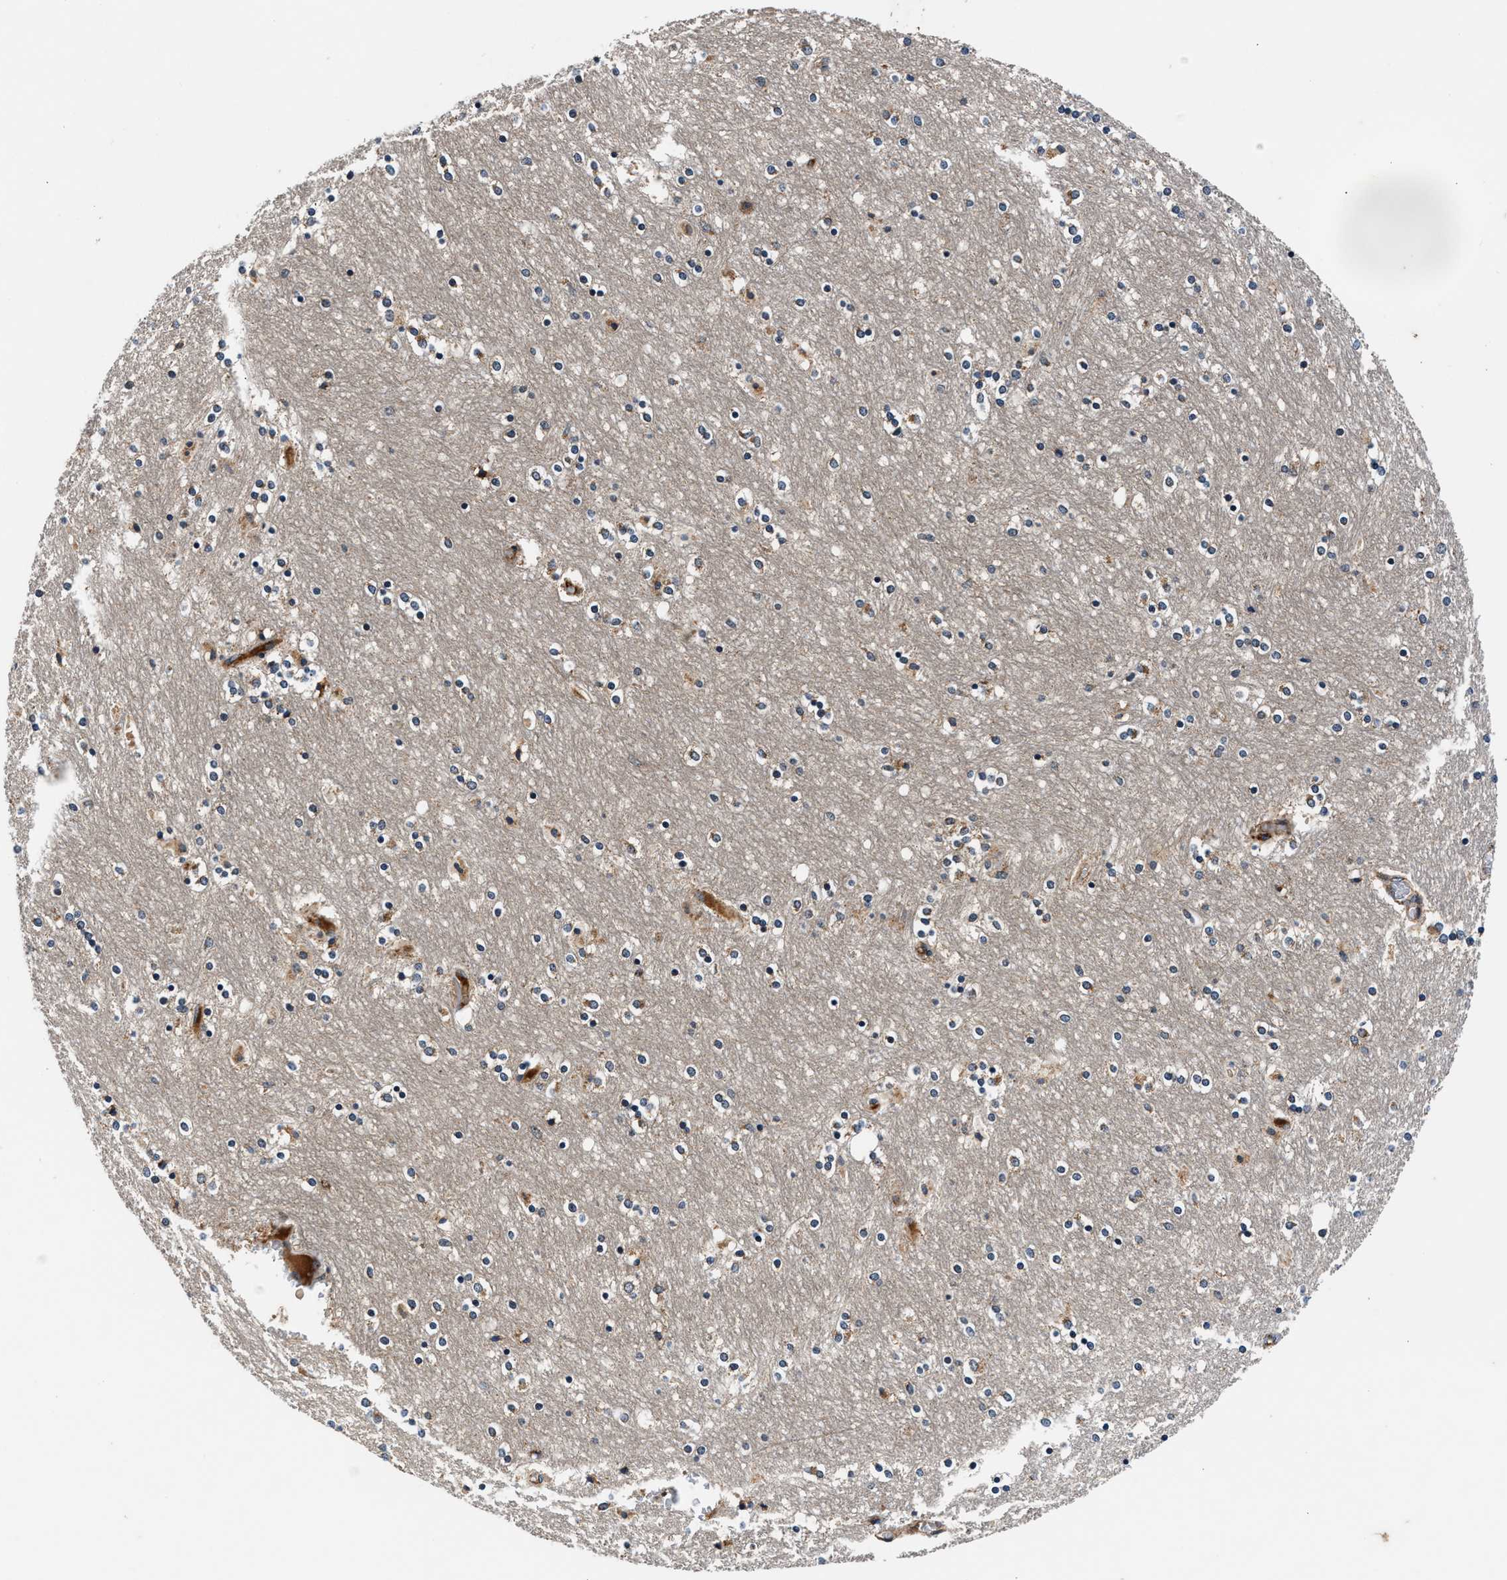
{"staining": {"intensity": "weak", "quantity": "25%-75%", "location": "cytoplasmic/membranous"}, "tissue": "caudate", "cell_type": "Glial cells", "image_type": "normal", "snomed": [{"axis": "morphology", "description": "Normal tissue, NOS"}, {"axis": "topography", "description": "Lateral ventricle wall"}], "caption": "A low amount of weak cytoplasmic/membranous expression is identified in about 25%-75% of glial cells in unremarkable caudate.", "gene": "IMMT", "patient": {"sex": "female", "age": 54}}